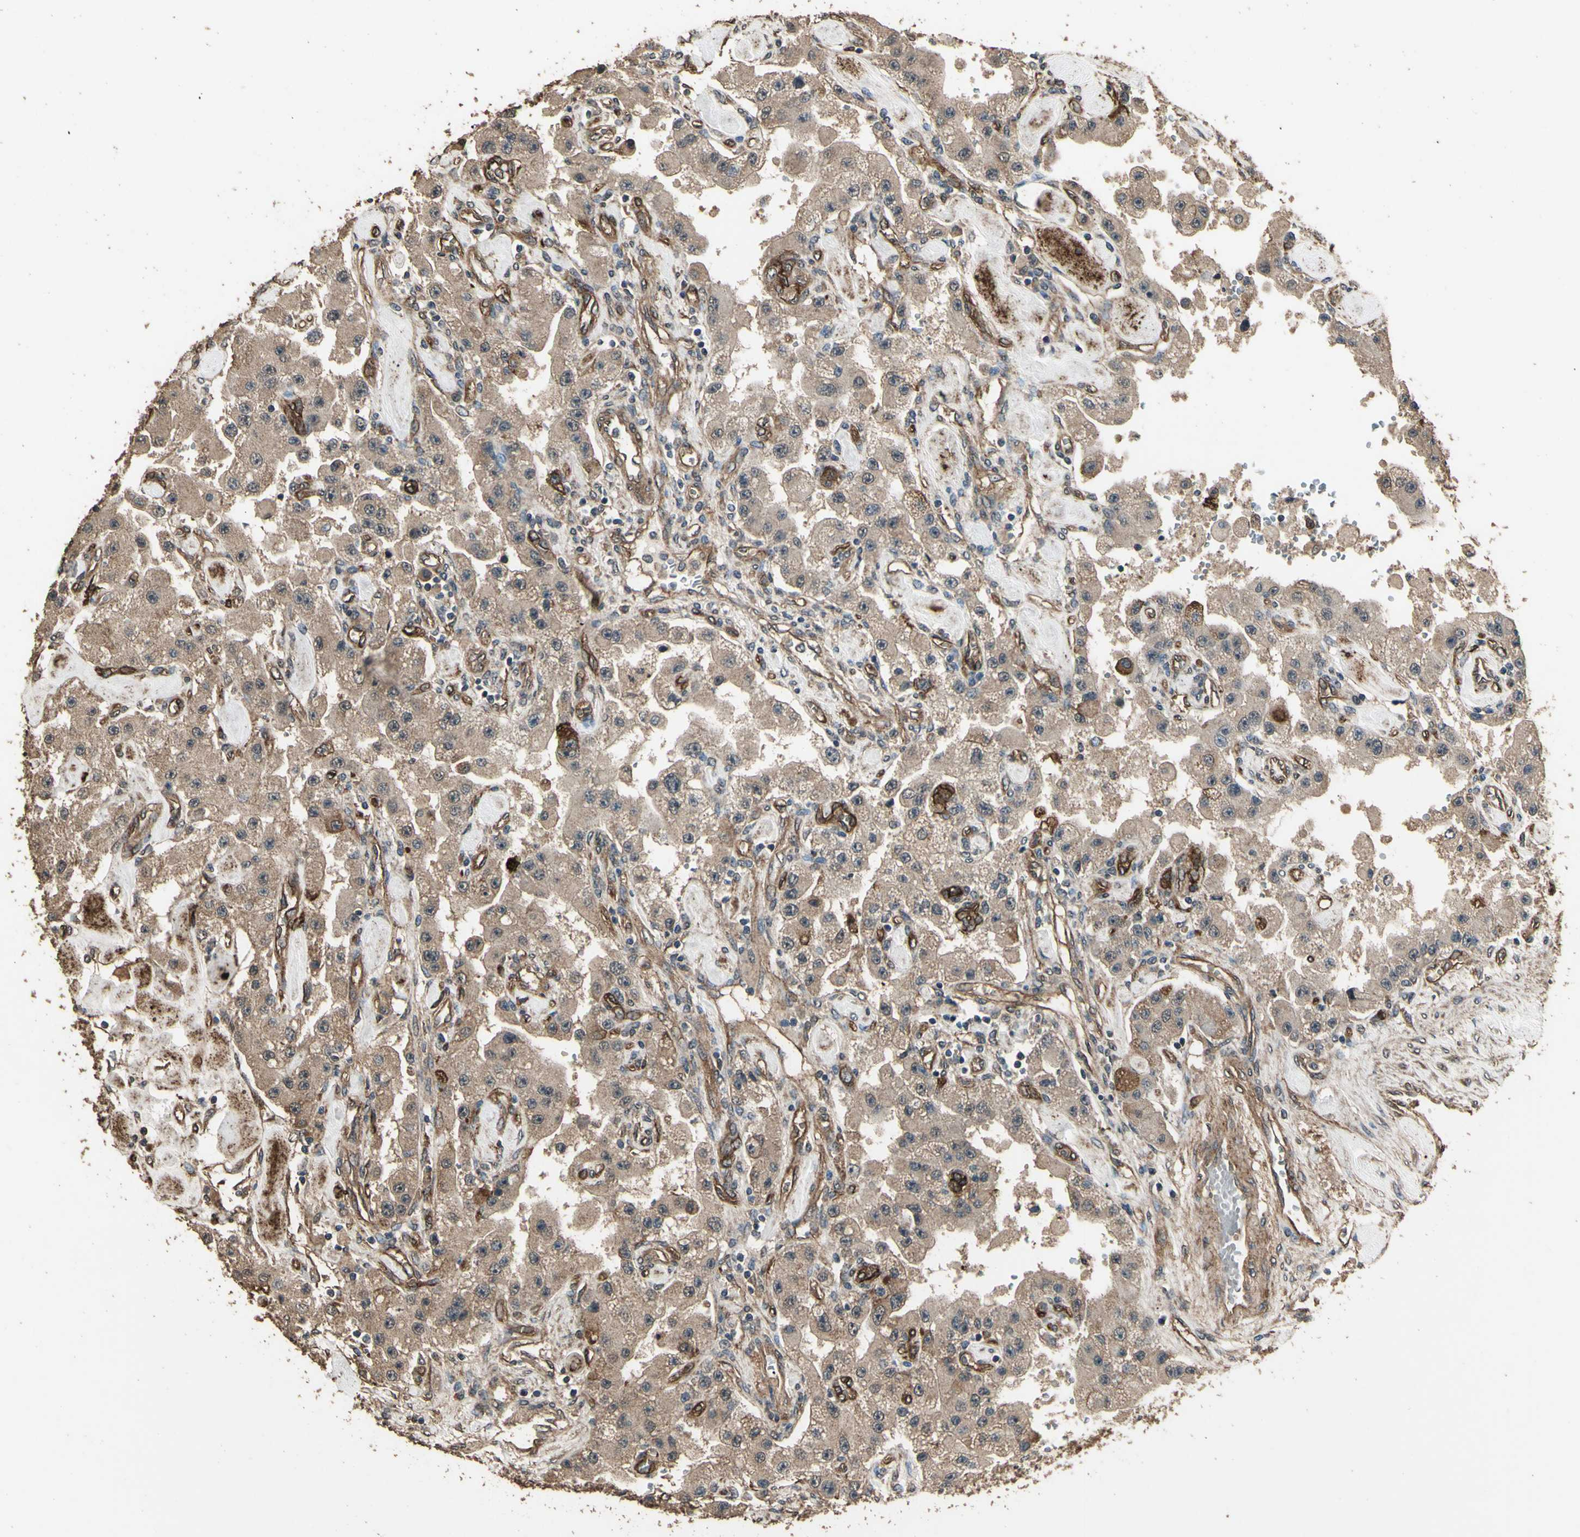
{"staining": {"intensity": "moderate", "quantity": ">75%", "location": "cytoplasmic/membranous"}, "tissue": "carcinoid", "cell_type": "Tumor cells", "image_type": "cancer", "snomed": [{"axis": "morphology", "description": "Carcinoid, malignant, NOS"}, {"axis": "topography", "description": "Pancreas"}], "caption": "High-magnification brightfield microscopy of carcinoid stained with DAB (3,3'-diaminobenzidine) (brown) and counterstained with hematoxylin (blue). tumor cells exhibit moderate cytoplasmic/membranous positivity is present in about>75% of cells. (Stains: DAB in brown, nuclei in blue, Microscopy: brightfield microscopy at high magnification).", "gene": "TSPO", "patient": {"sex": "male", "age": 41}}